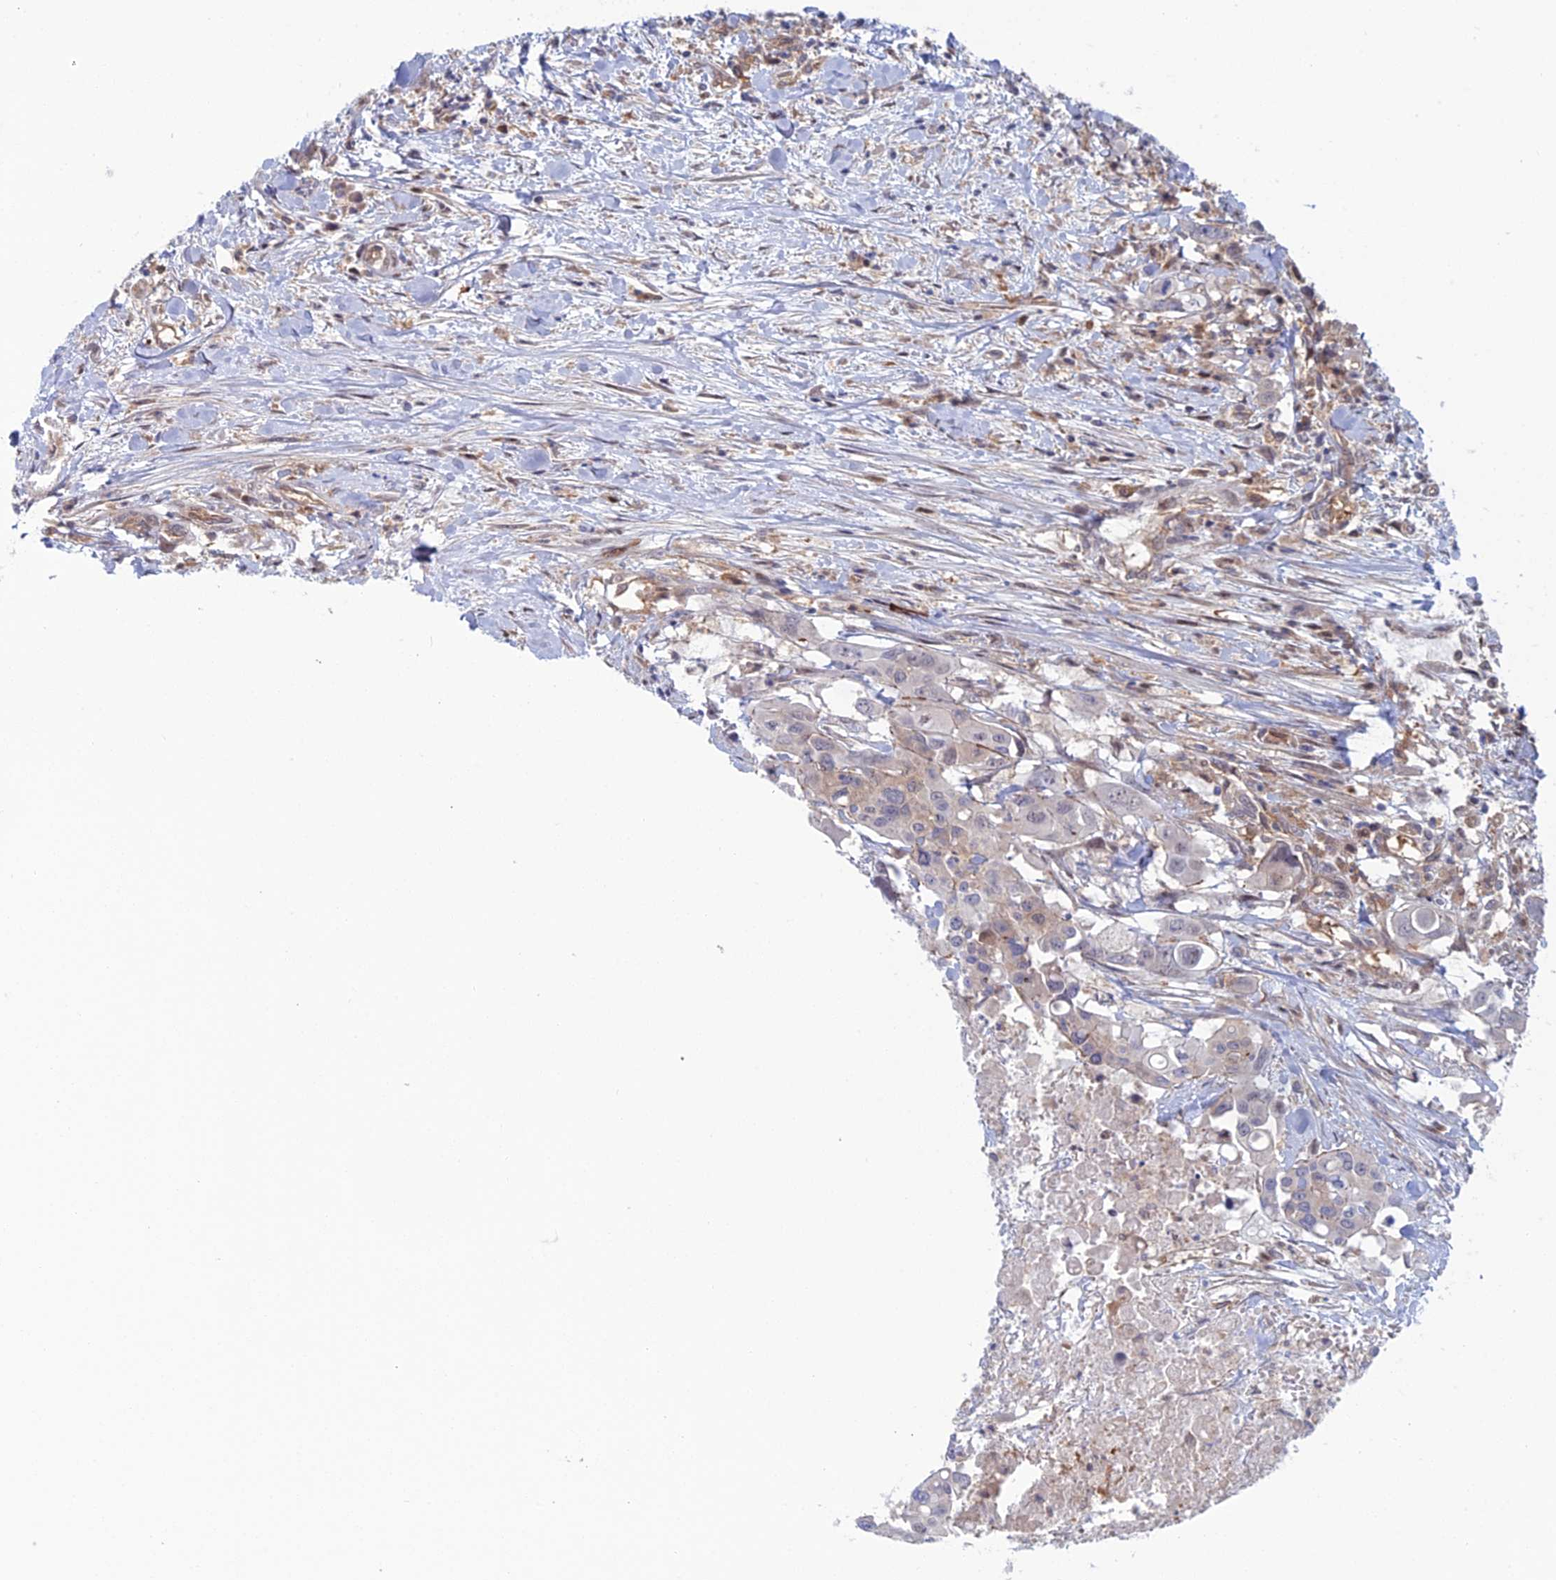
{"staining": {"intensity": "weak", "quantity": "25%-75%", "location": "cytoplasmic/membranous"}, "tissue": "colorectal cancer", "cell_type": "Tumor cells", "image_type": "cancer", "snomed": [{"axis": "morphology", "description": "Adenocarcinoma, NOS"}, {"axis": "topography", "description": "Colon"}], "caption": "Weak cytoplasmic/membranous protein positivity is appreciated in about 25%-75% of tumor cells in colorectal cancer.", "gene": "ABHD1", "patient": {"sex": "male", "age": 77}}